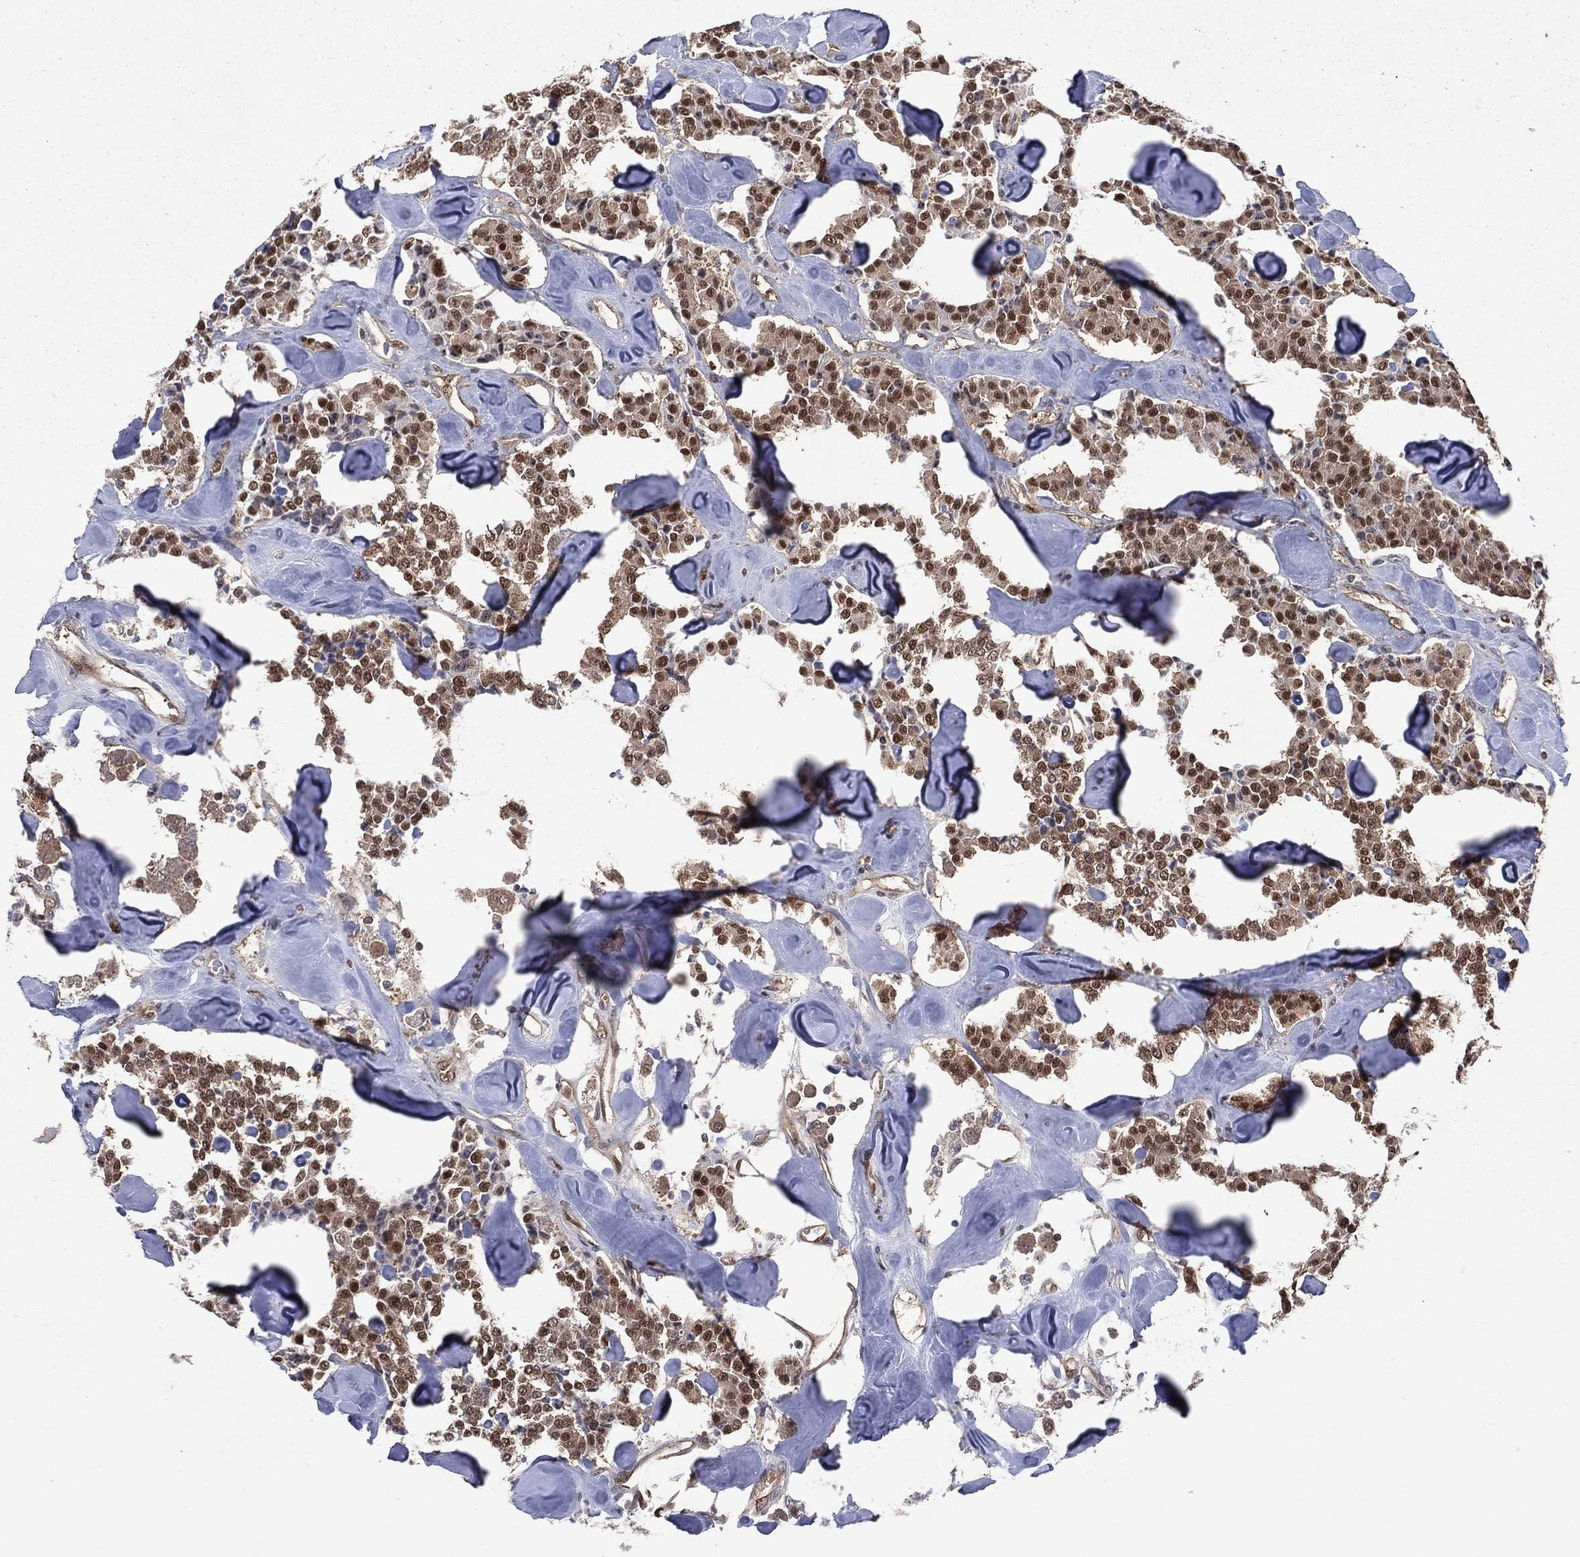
{"staining": {"intensity": "moderate", "quantity": ">75%", "location": "cytoplasmic/membranous,nuclear"}, "tissue": "carcinoid", "cell_type": "Tumor cells", "image_type": "cancer", "snomed": [{"axis": "morphology", "description": "Carcinoid, malignant, NOS"}, {"axis": "topography", "description": "Pancreas"}], "caption": "A brown stain labels moderate cytoplasmic/membranous and nuclear expression of a protein in human malignant carcinoid tumor cells.", "gene": "GMPR2", "patient": {"sex": "male", "age": 41}}